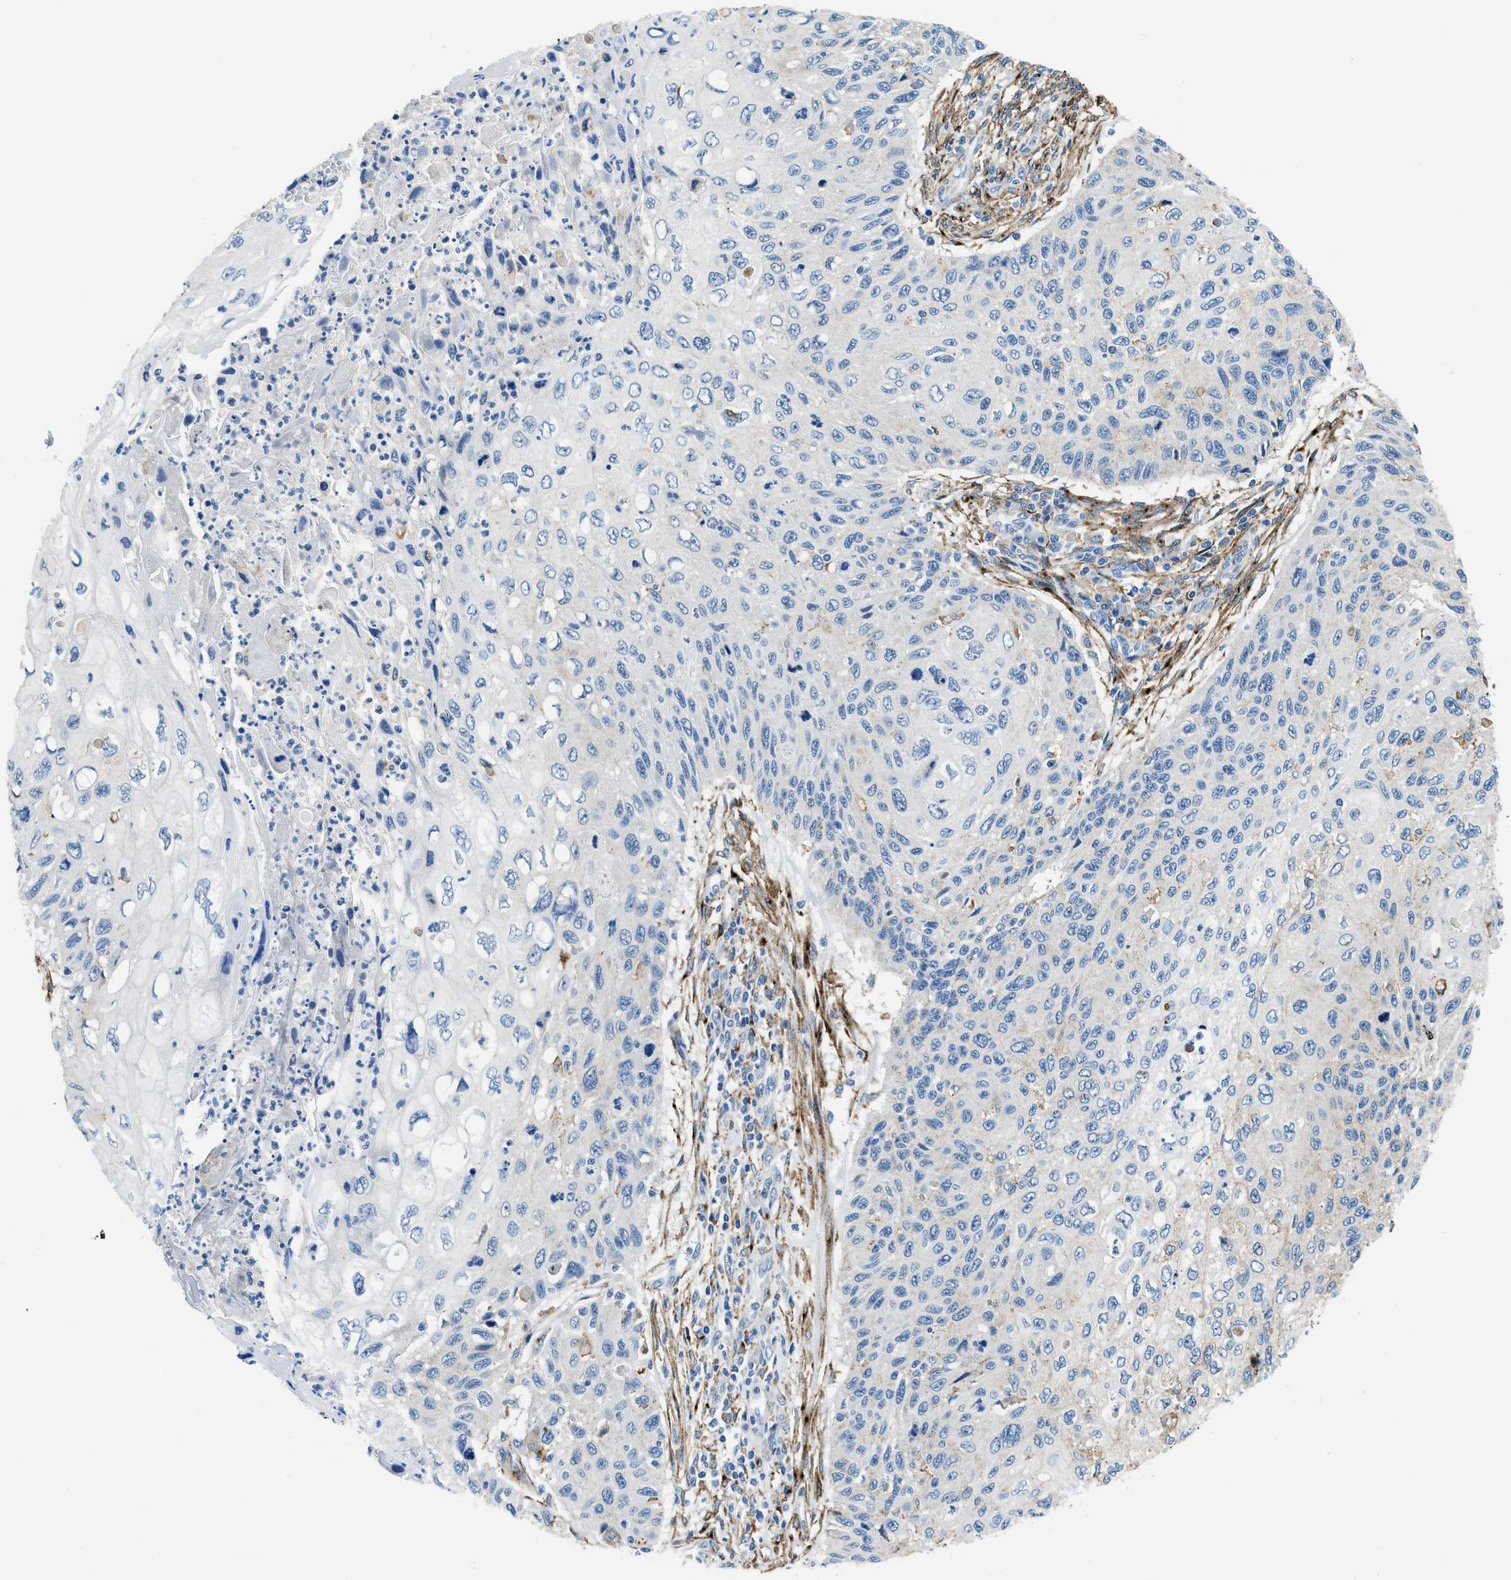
{"staining": {"intensity": "negative", "quantity": "none", "location": "none"}, "tissue": "cervical cancer", "cell_type": "Tumor cells", "image_type": "cancer", "snomed": [{"axis": "morphology", "description": "Squamous cell carcinoma, NOS"}, {"axis": "topography", "description": "Cervix"}], "caption": "DAB (3,3'-diaminobenzidine) immunohistochemical staining of human cervical cancer shows no significant expression in tumor cells. (DAB immunohistochemistry visualized using brightfield microscopy, high magnification).", "gene": "LRP1", "patient": {"sex": "female", "age": 70}}